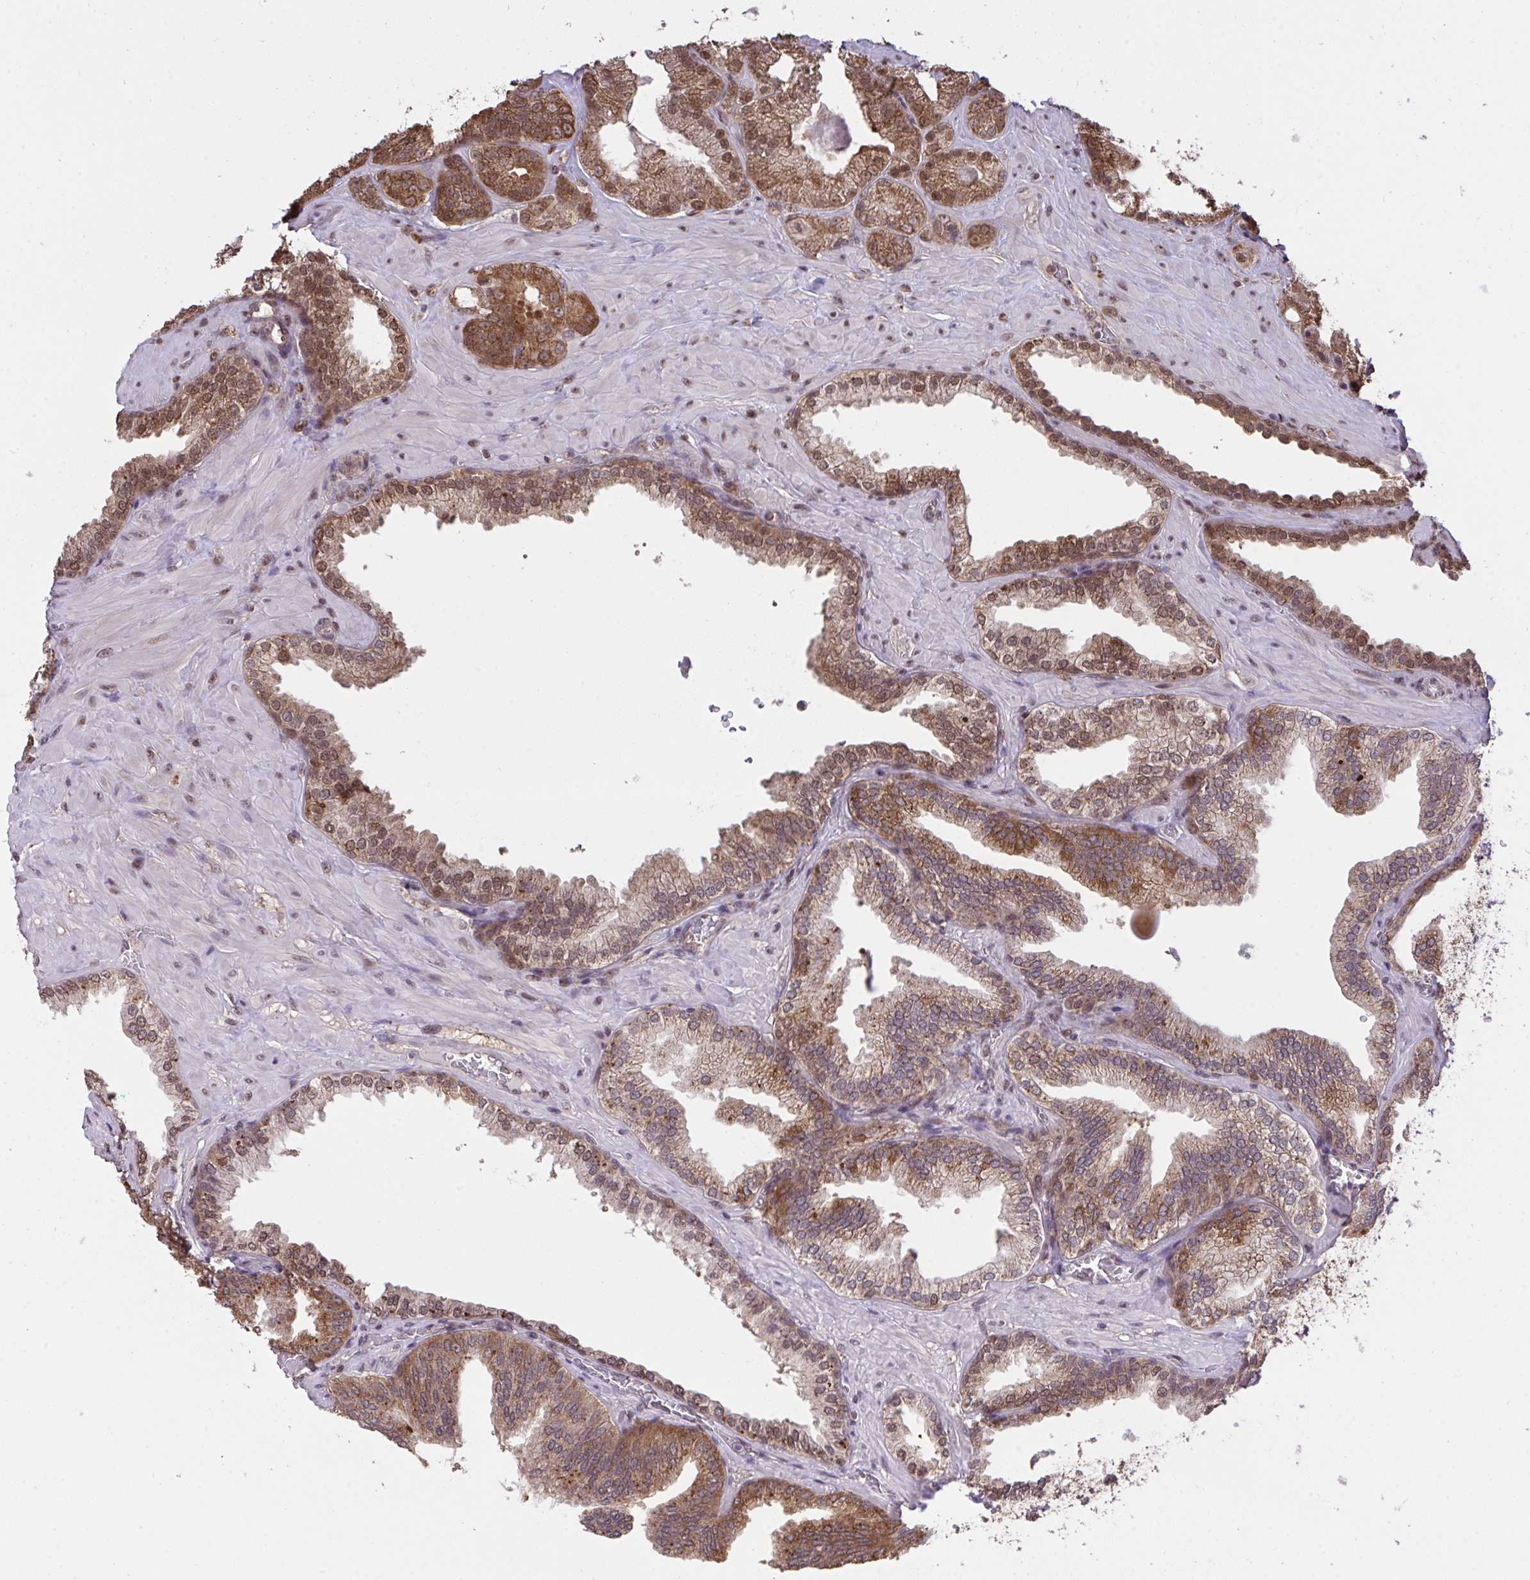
{"staining": {"intensity": "strong", "quantity": ">75%", "location": "cytoplasmic/membranous,nuclear"}, "tissue": "prostate cancer", "cell_type": "Tumor cells", "image_type": "cancer", "snomed": [{"axis": "morphology", "description": "Adenocarcinoma, High grade"}, {"axis": "topography", "description": "Prostate"}], "caption": "Prostate high-grade adenocarcinoma stained for a protein (brown) reveals strong cytoplasmic/membranous and nuclear positive positivity in about >75% of tumor cells.", "gene": "C12orf57", "patient": {"sex": "male", "age": 68}}